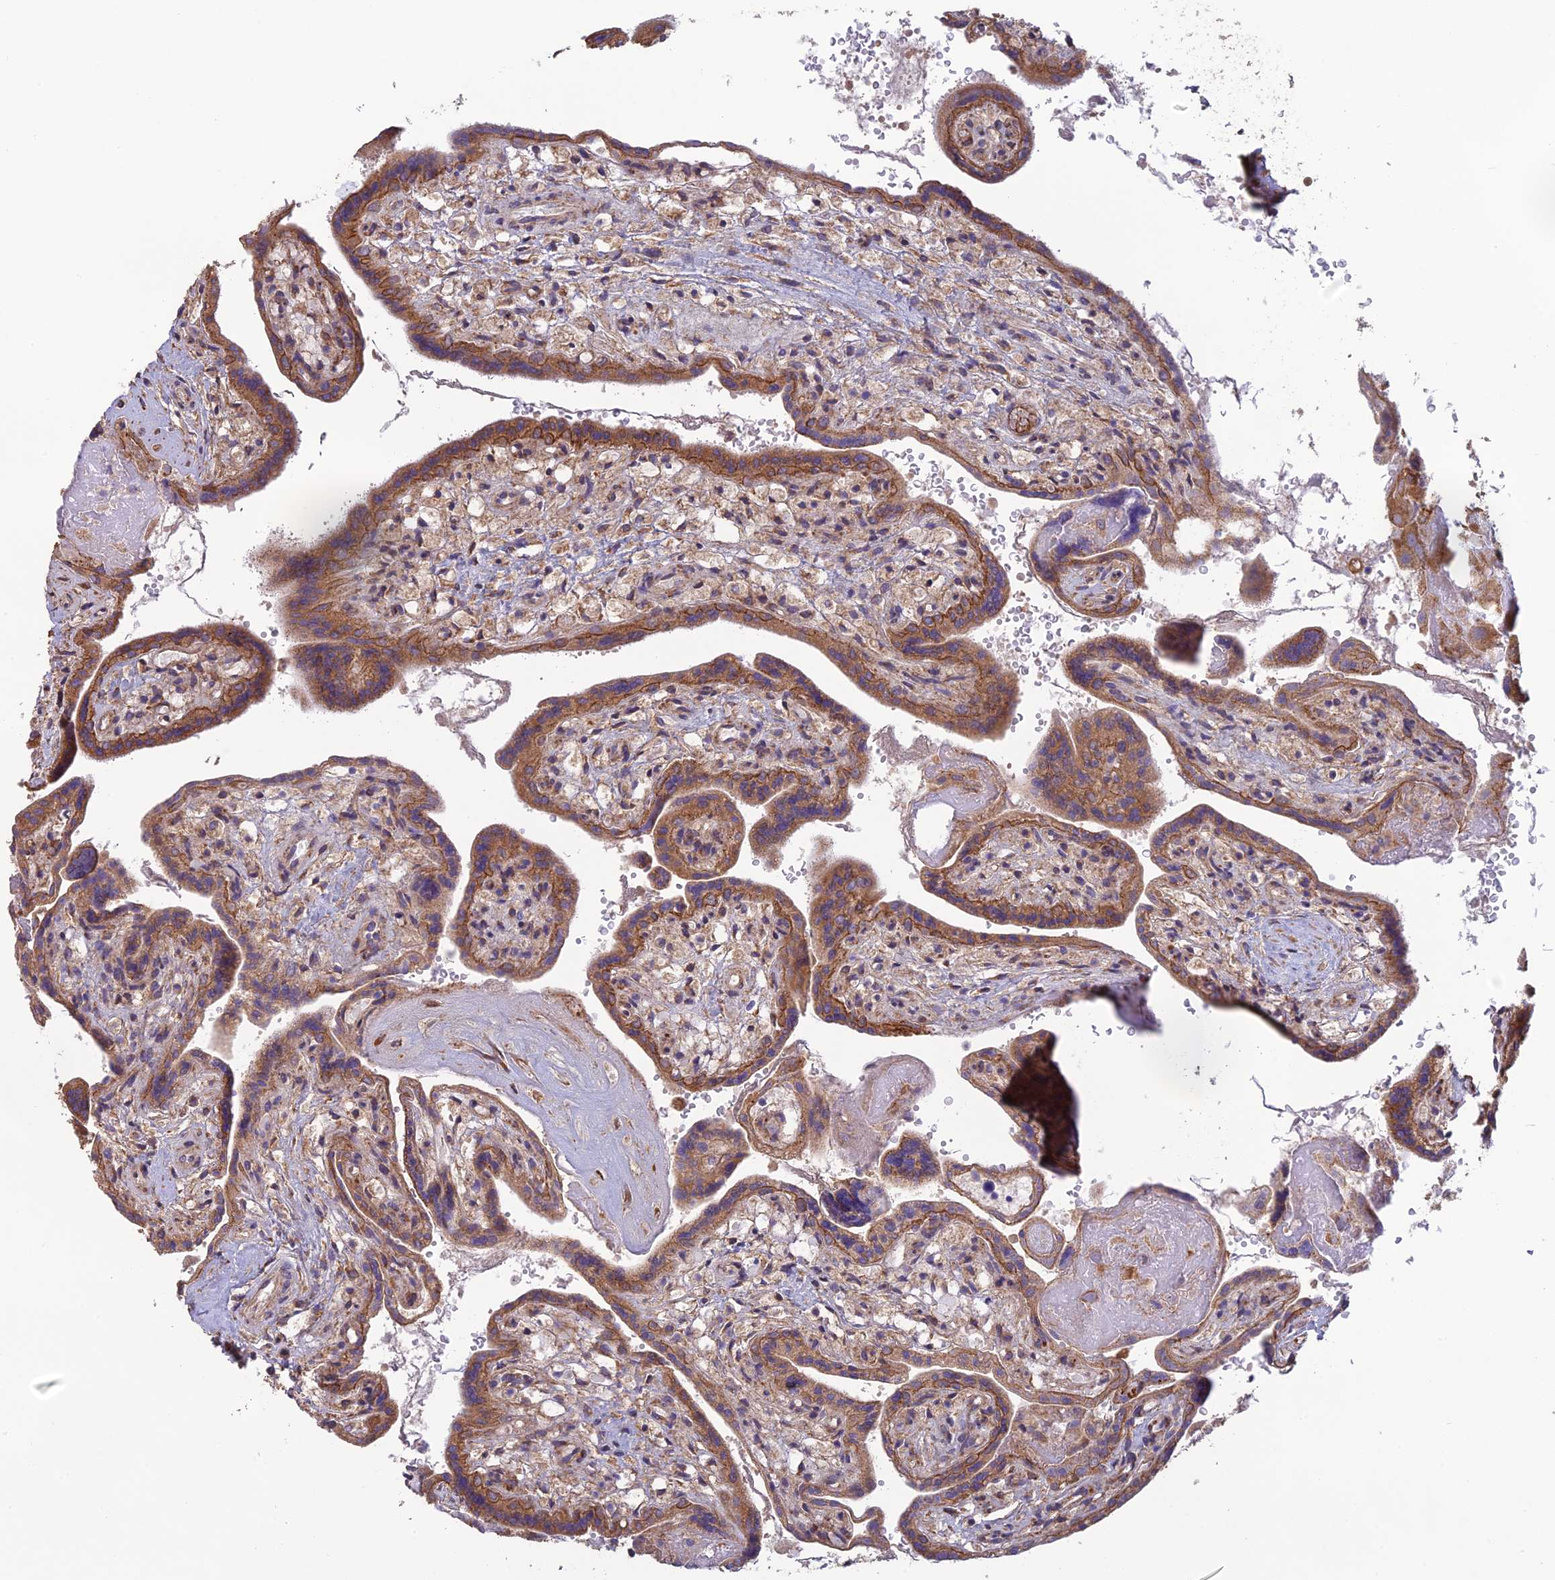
{"staining": {"intensity": "moderate", "quantity": ">75%", "location": "cytoplasmic/membranous"}, "tissue": "placenta", "cell_type": "Trophoblastic cells", "image_type": "normal", "snomed": [{"axis": "morphology", "description": "Normal tissue, NOS"}, {"axis": "topography", "description": "Placenta"}], "caption": "Placenta stained with DAB immunohistochemistry (IHC) exhibits medium levels of moderate cytoplasmic/membranous expression in approximately >75% of trophoblastic cells.", "gene": "MRNIP", "patient": {"sex": "female", "age": 37}}